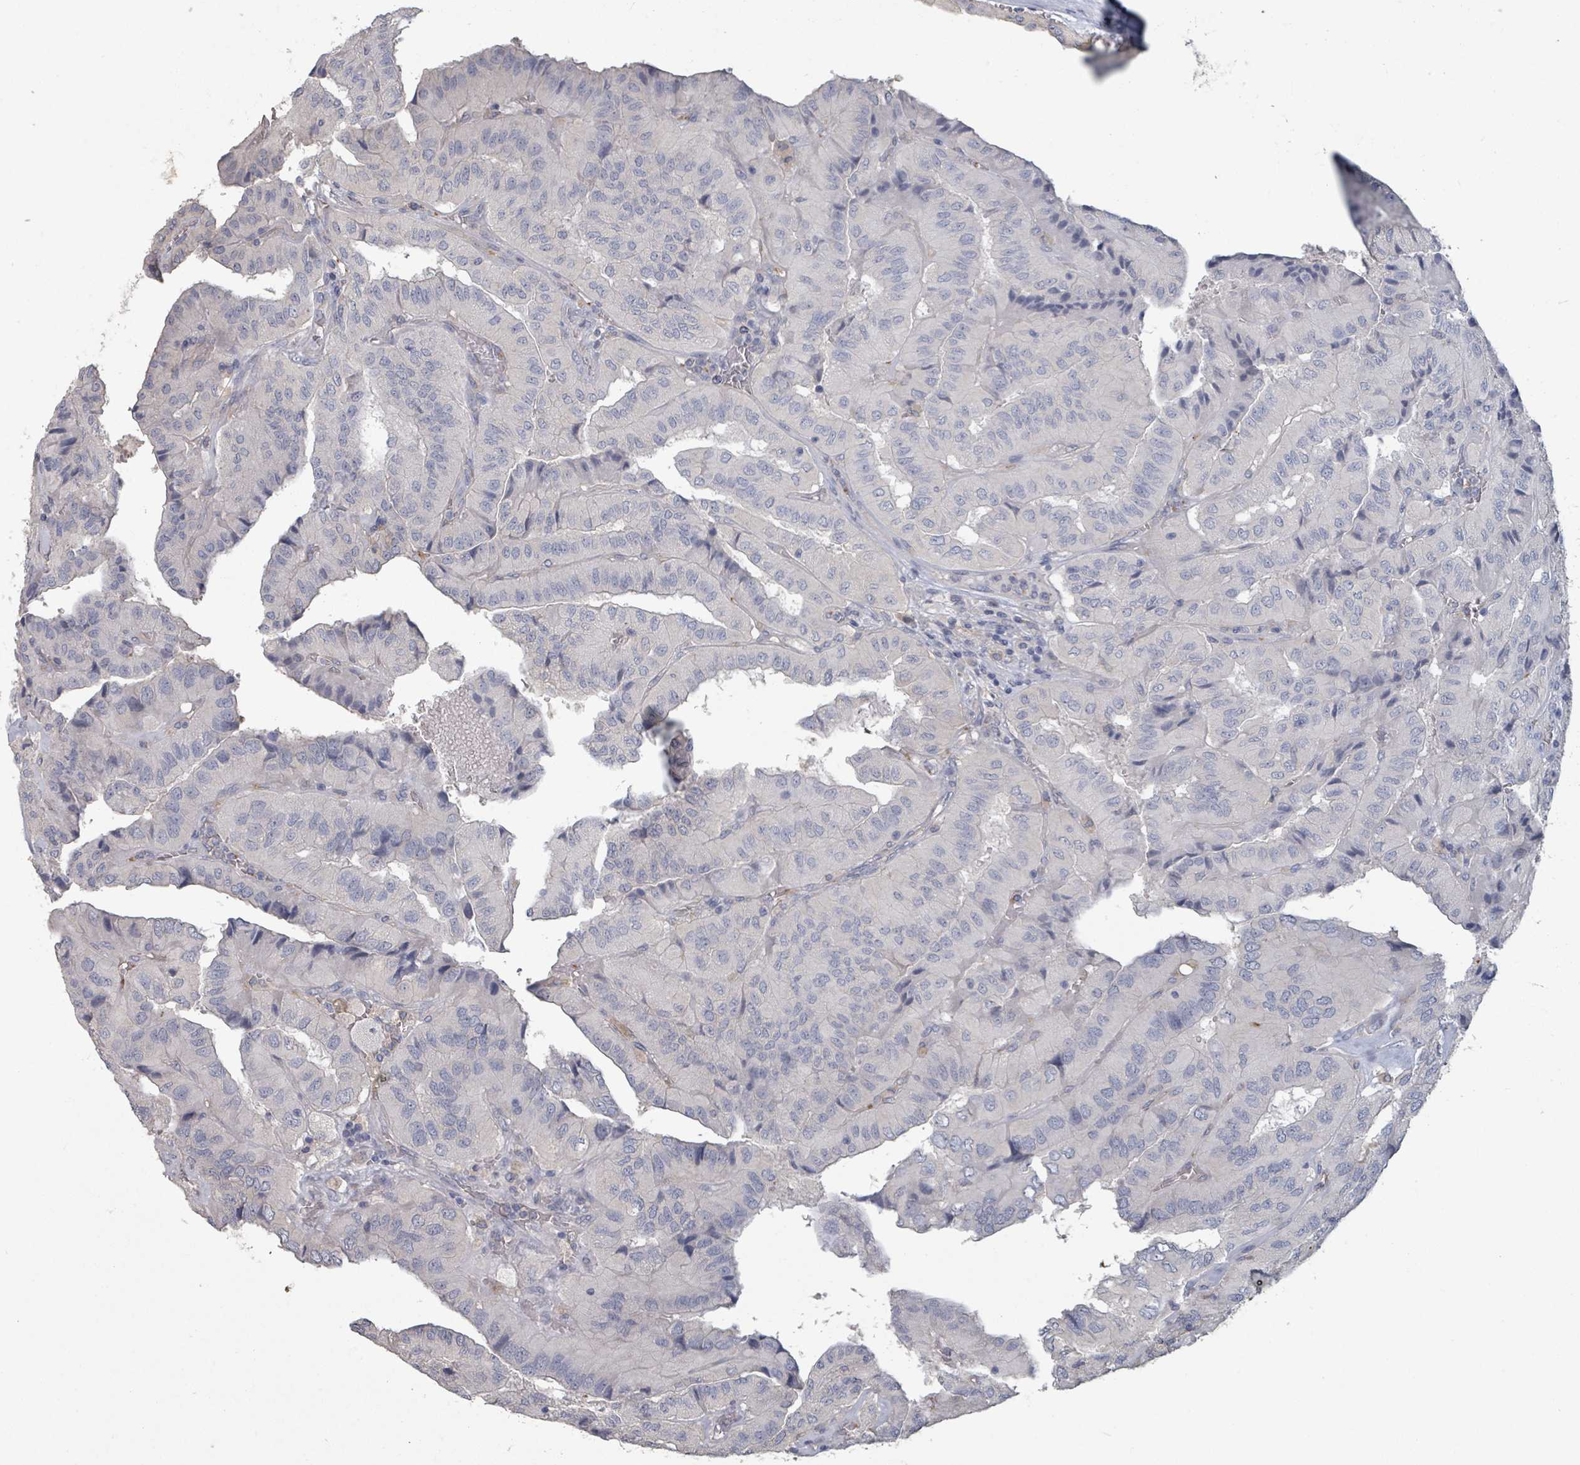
{"staining": {"intensity": "negative", "quantity": "none", "location": "none"}, "tissue": "thyroid cancer", "cell_type": "Tumor cells", "image_type": "cancer", "snomed": [{"axis": "morphology", "description": "Normal tissue, NOS"}, {"axis": "morphology", "description": "Papillary adenocarcinoma, NOS"}, {"axis": "topography", "description": "Thyroid gland"}], "caption": "Image shows no significant protein positivity in tumor cells of thyroid cancer.", "gene": "PLAUR", "patient": {"sex": "female", "age": 59}}